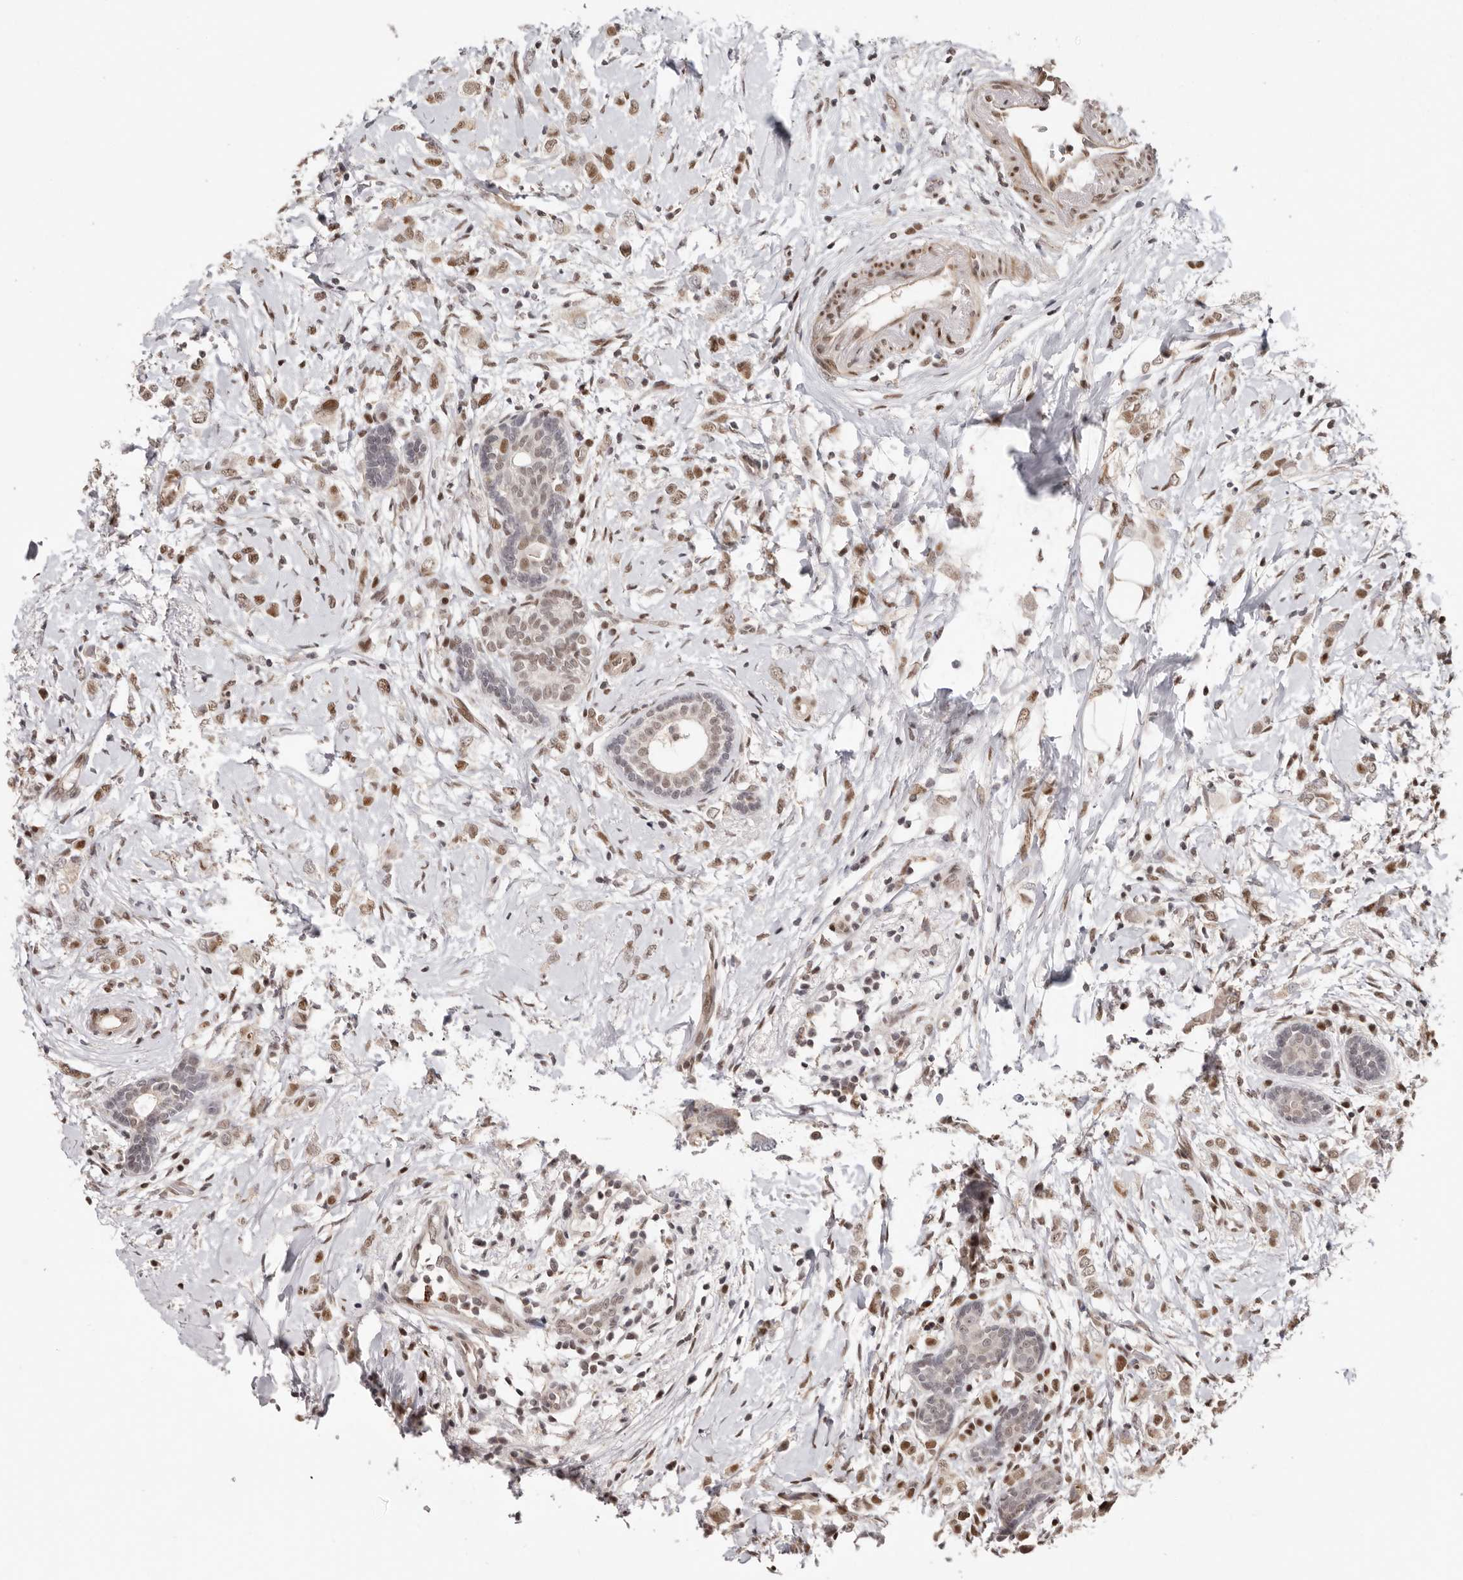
{"staining": {"intensity": "moderate", "quantity": ">75%", "location": "nuclear"}, "tissue": "breast cancer", "cell_type": "Tumor cells", "image_type": "cancer", "snomed": [{"axis": "morphology", "description": "Normal tissue, NOS"}, {"axis": "morphology", "description": "Lobular carcinoma"}, {"axis": "topography", "description": "Breast"}], "caption": "This photomicrograph shows IHC staining of breast lobular carcinoma, with medium moderate nuclear expression in about >75% of tumor cells.", "gene": "SMAD7", "patient": {"sex": "female", "age": 47}}